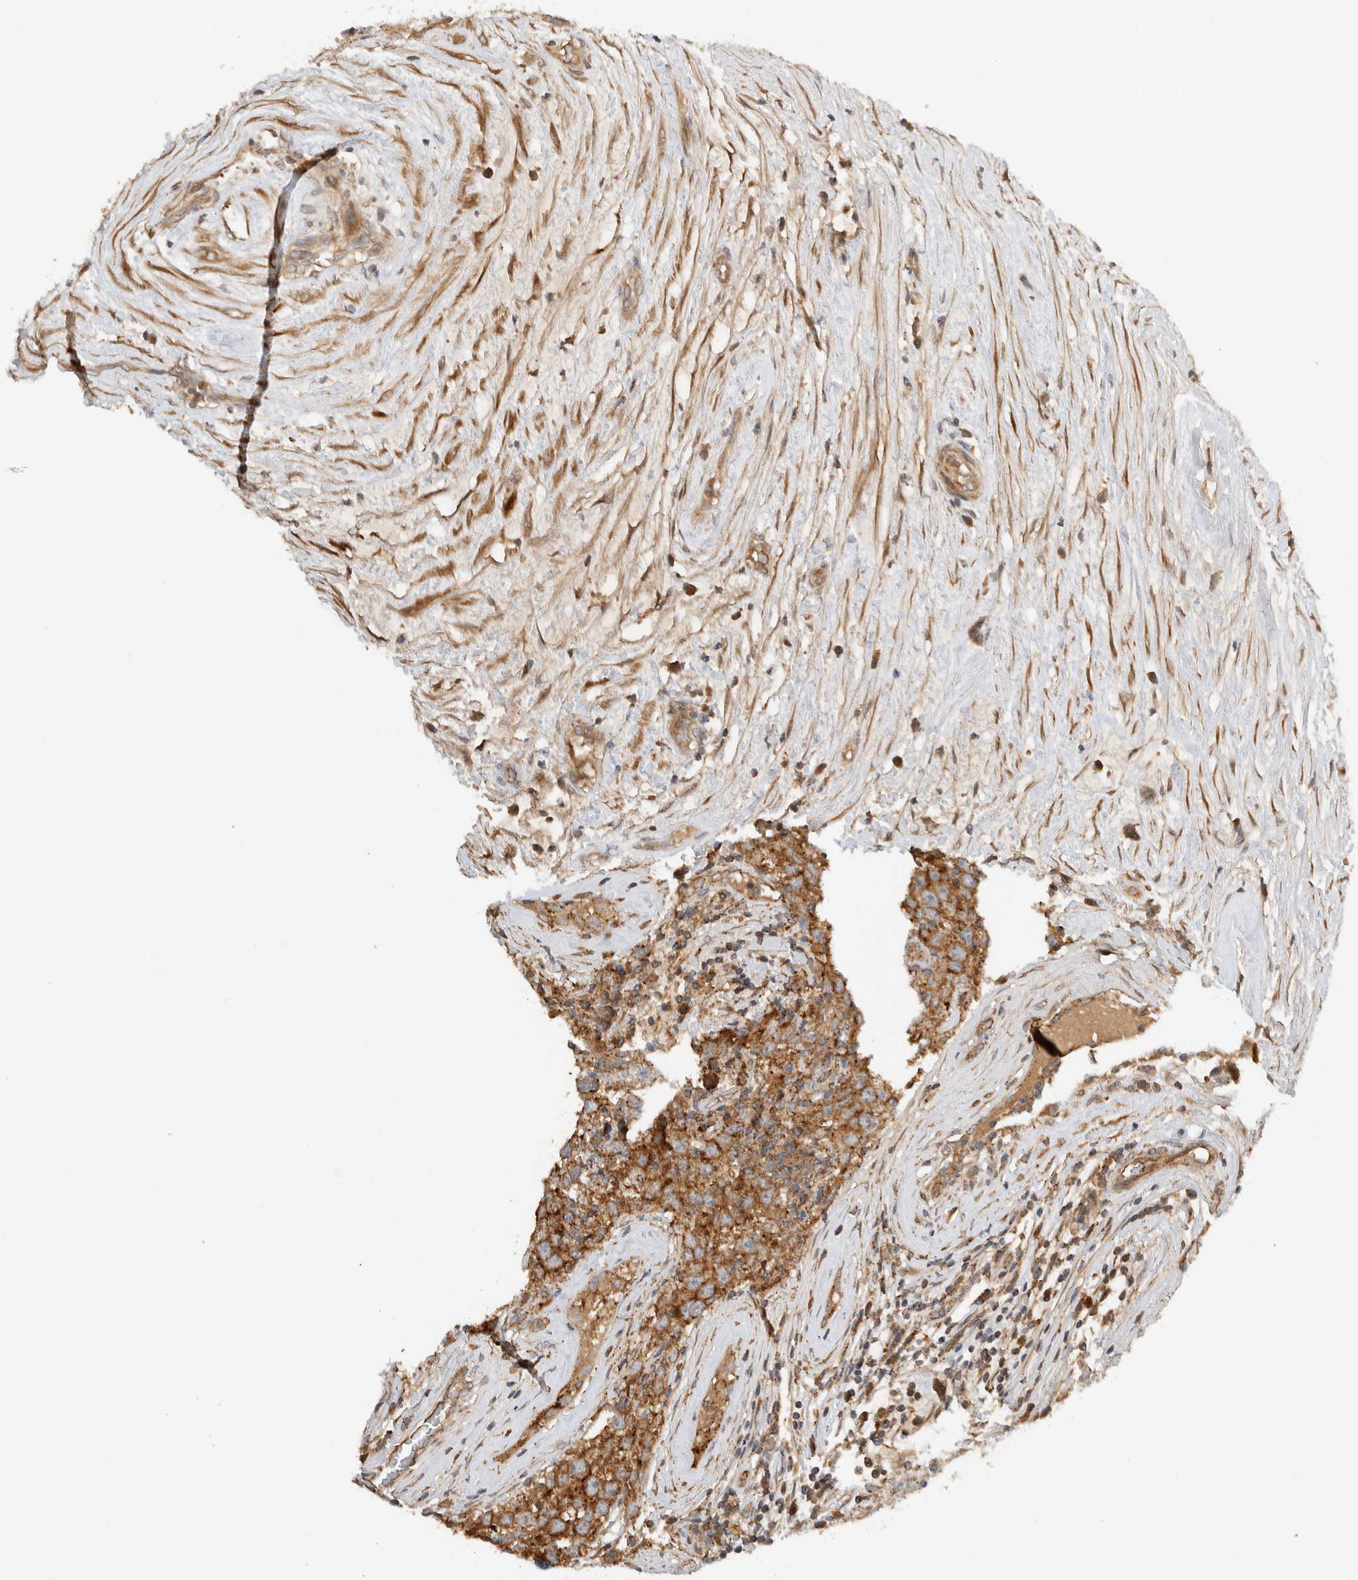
{"staining": {"intensity": "moderate", "quantity": ">75%", "location": "cytoplasmic/membranous"}, "tissue": "testis cancer", "cell_type": "Tumor cells", "image_type": "cancer", "snomed": [{"axis": "morphology", "description": "Seminoma, NOS"}, {"axis": "morphology", "description": "Carcinoma, Embryonal, NOS"}, {"axis": "topography", "description": "Testis"}], "caption": "Immunohistochemistry (IHC) micrograph of human embryonal carcinoma (testis) stained for a protein (brown), which displays medium levels of moderate cytoplasmic/membranous positivity in about >75% of tumor cells.", "gene": "ARMC9", "patient": {"sex": "male", "age": 28}}